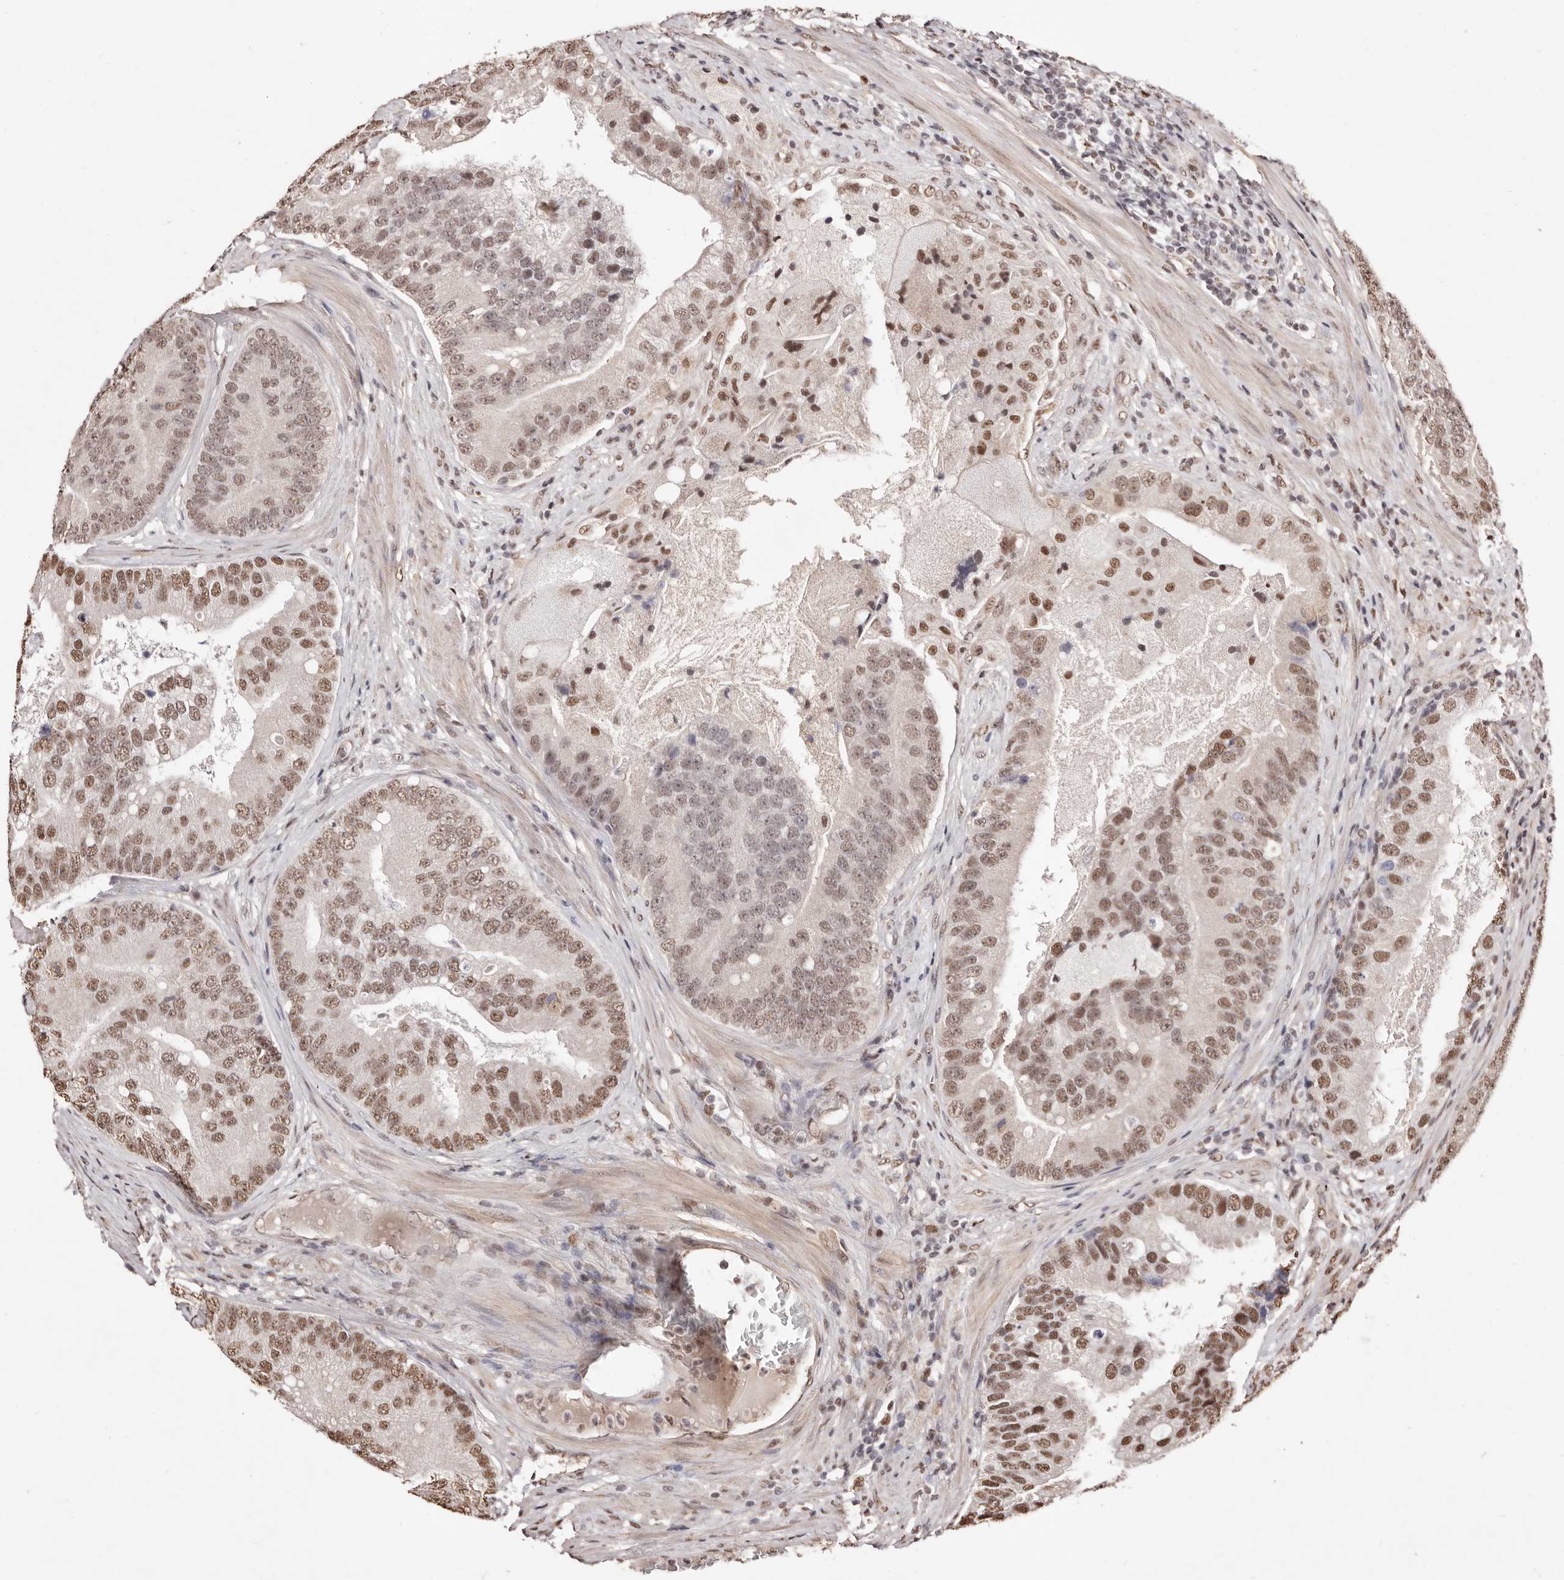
{"staining": {"intensity": "moderate", "quantity": ">75%", "location": "nuclear"}, "tissue": "prostate cancer", "cell_type": "Tumor cells", "image_type": "cancer", "snomed": [{"axis": "morphology", "description": "Adenocarcinoma, High grade"}, {"axis": "topography", "description": "Prostate"}], "caption": "This histopathology image shows prostate cancer (high-grade adenocarcinoma) stained with immunohistochemistry to label a protein in brown. The nuclear of tumor cells show moderate positivity for the protein. Nuclei are counter-stained blue.", "gene": "BICRAL", "patient": {"sex": "male", "age": 70}}